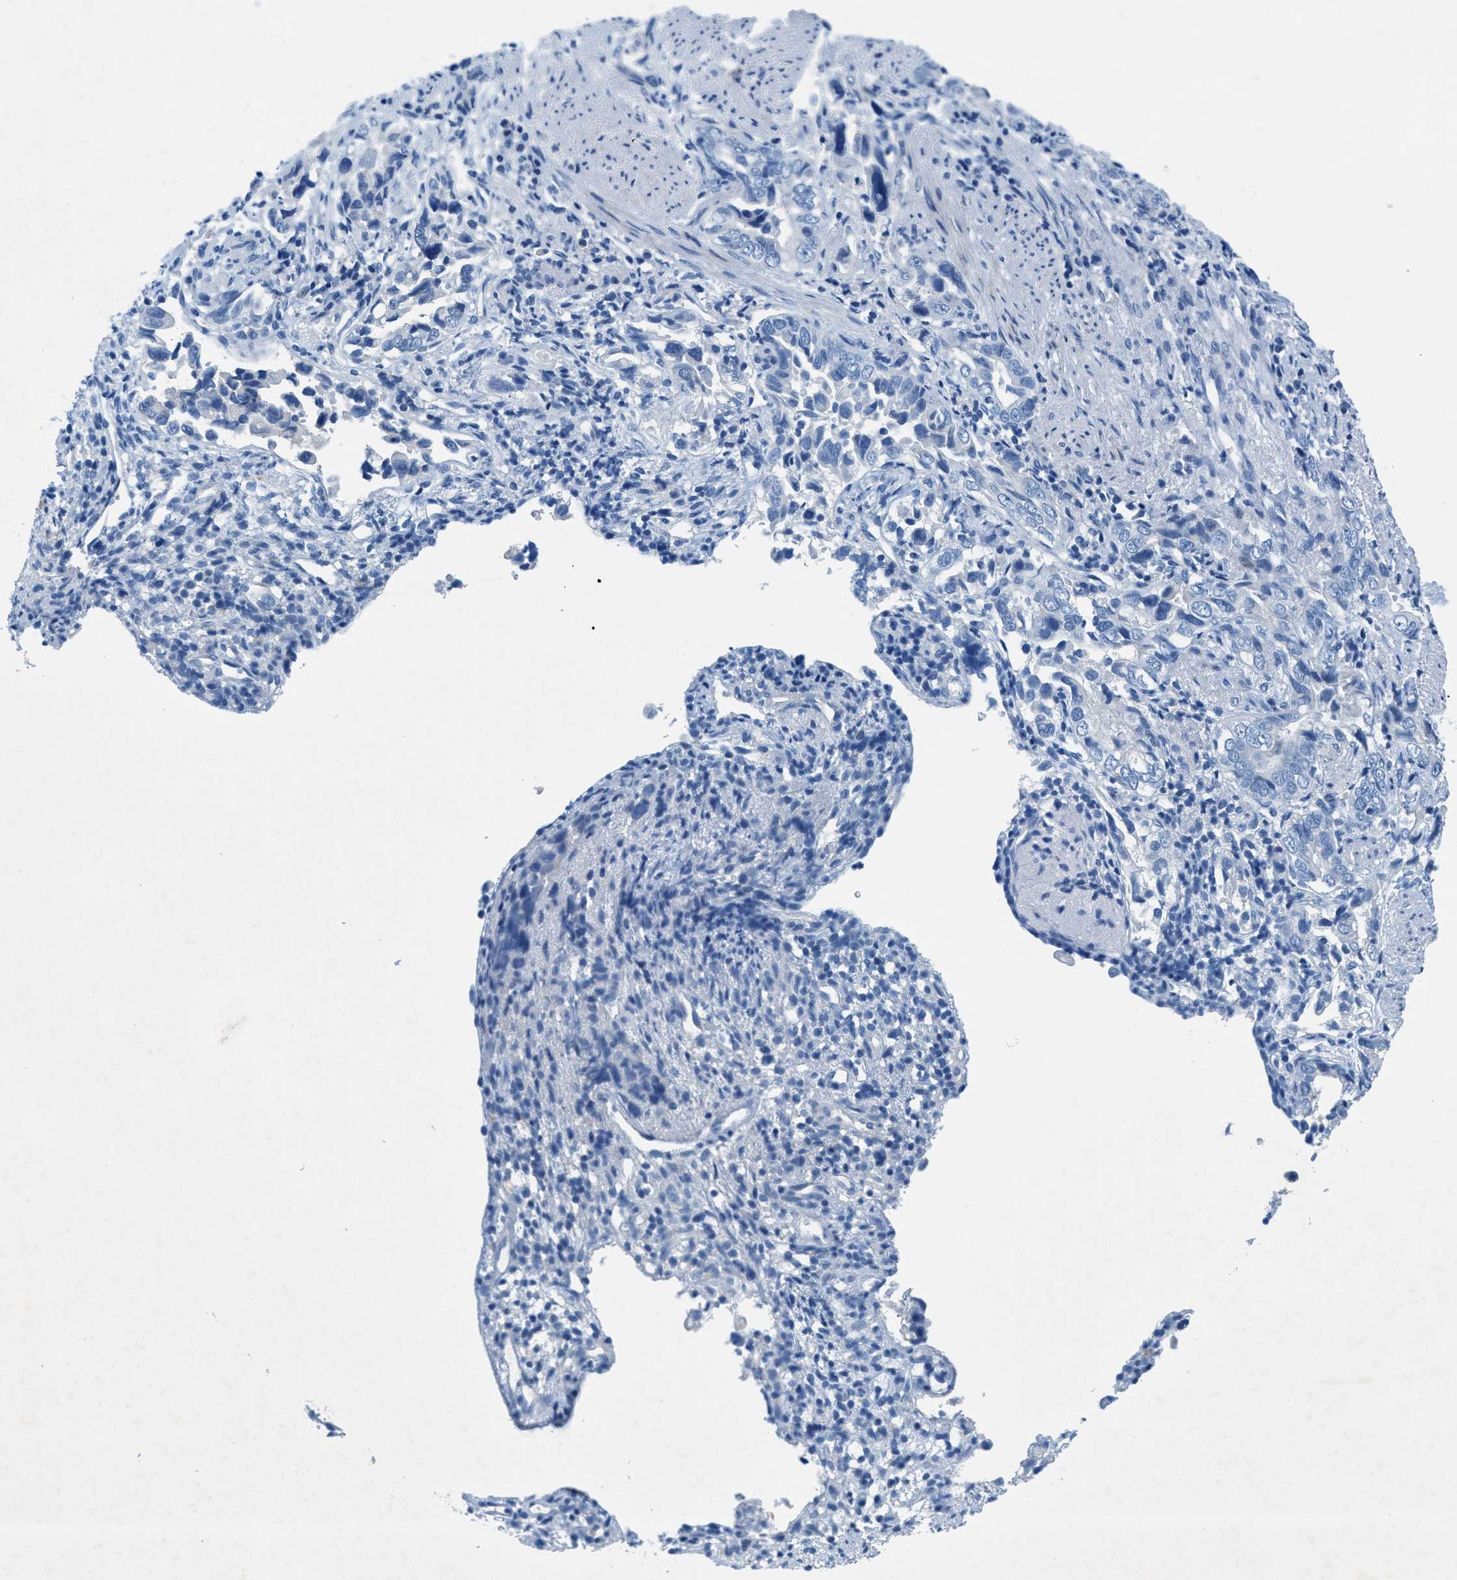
{"staining": {"intensity": "negative", "quantity": "none", "location": "none"}, "tissue": "liver cancer", "cell_type": "Tumor cells", "image_type": "cancer", "snomed": [{"axis": "morphology", "description": "Cholangiocarcinoma"}, {"axis": "topography", "description": "Liver"}], "caption": "Tumor cells show no significant expression in liver cancer (cholangiocarcinoma).", "gene": "GALNT17", "patient": {"sex": "female", "age": 79}}